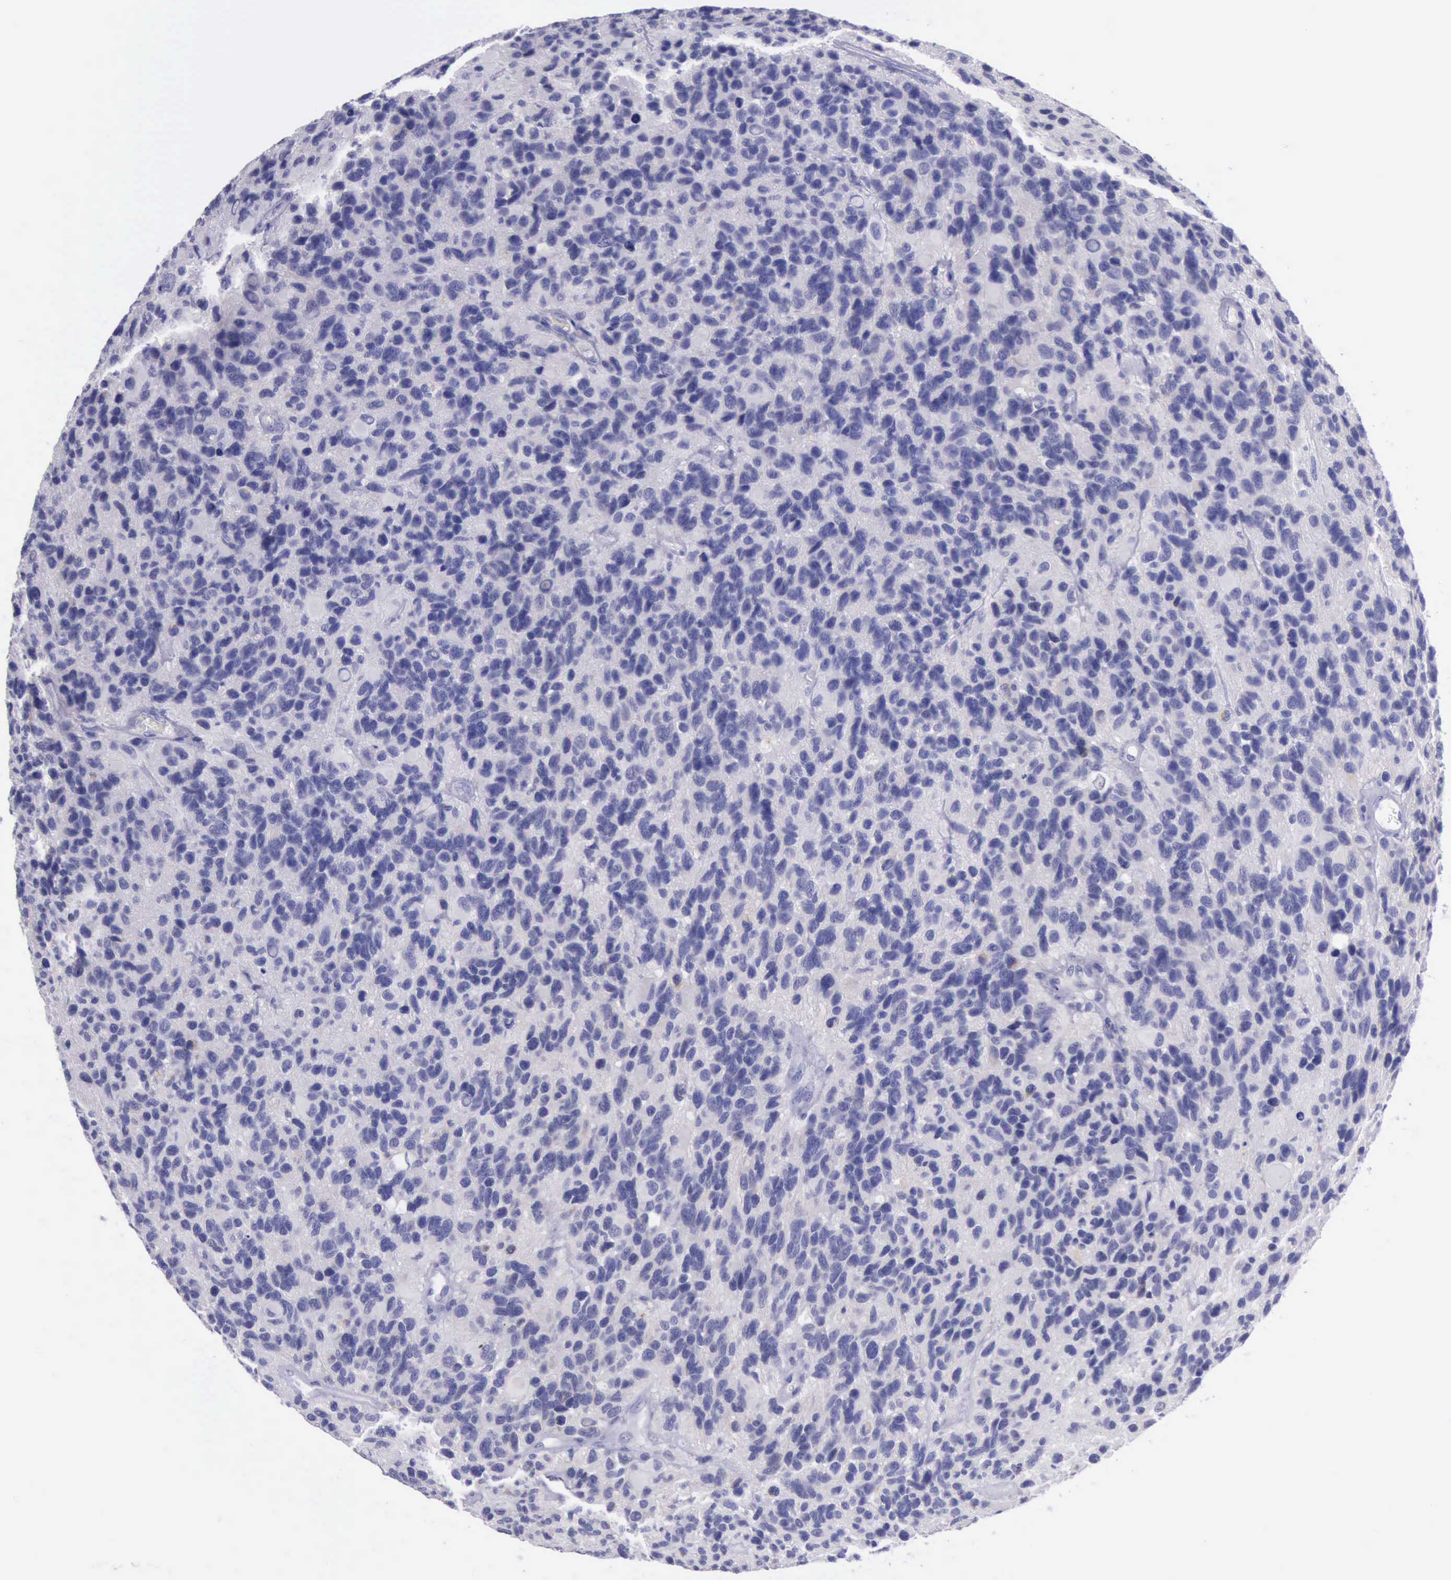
{"staining": {"intensity": "negative", "quantity": "none", "location": "none"}, "tissue": "glioma", "cell_type": "Tumor cells", "image_type": "cancer", "snomed": [{"axis": "morphology", "description": "Glioma, malignant, High grade"}, {"axis": "topography", "description": "Brain"}], "caption": "High power microscopy image of an IHC photomicrograph of glioma, revealing no significant staining in tumor cells.", "gene": "LRFN5", "patient": {"sex": "male", "age": 77}}